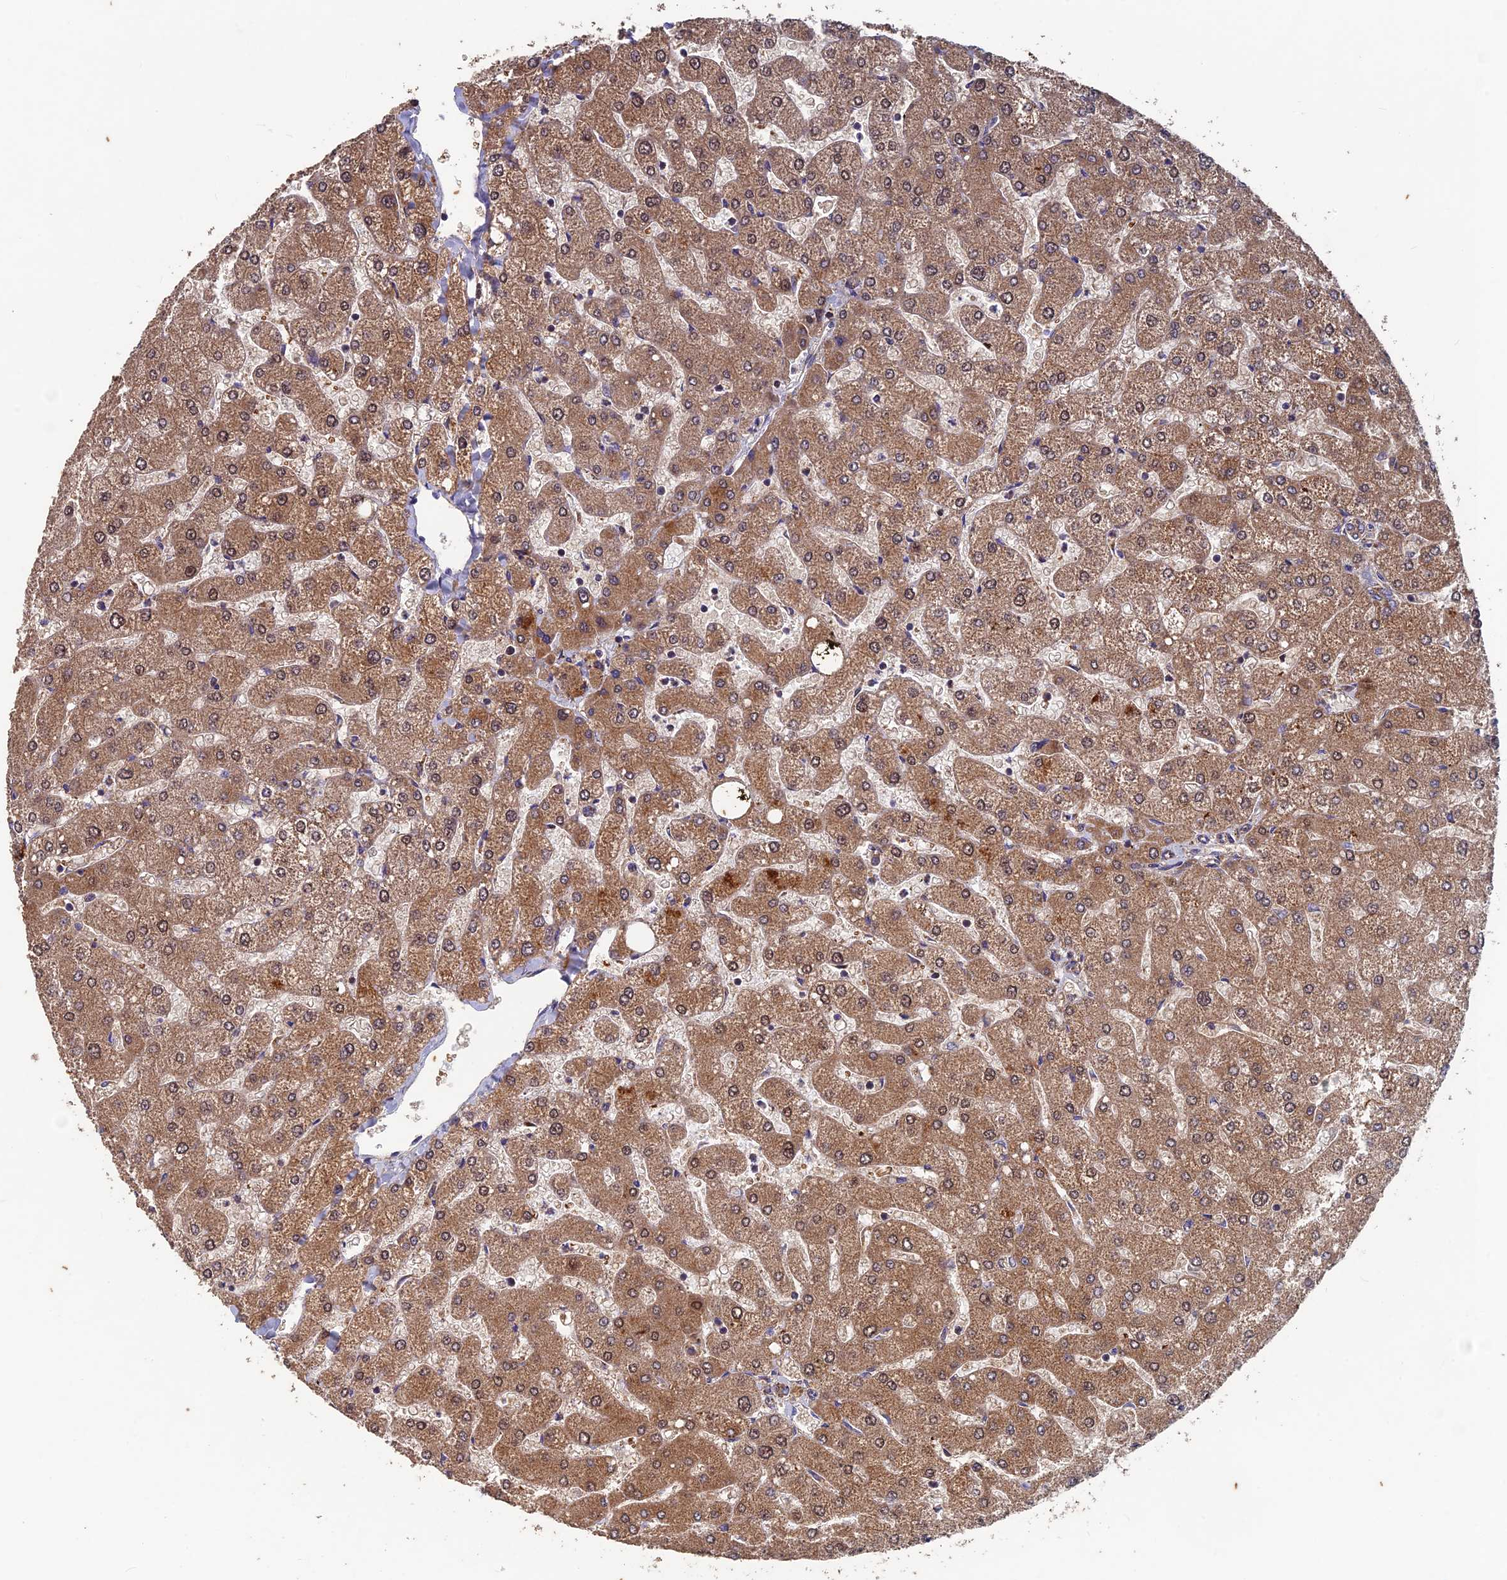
{"staining": {"intensity": "moderate", "quantity": "25%-75%", "location": "cytoplasmic/membranous"}, "tissue": "liver", "cell_type": "Cholangiocytes", "image_type": "normal", "snomed": [{"axis": "morphology", "description": "Normal tissue, NOS"}, {"axis": "topography", "description": "Liver"}], "caption": "Protein staining demonstrates moderate cytoplasmic/membranous expression in about 25%-75% of cholangiocytes in normal liver.", "gene": "AP4S1", "patient": {"sex": "male", "age": 55}}